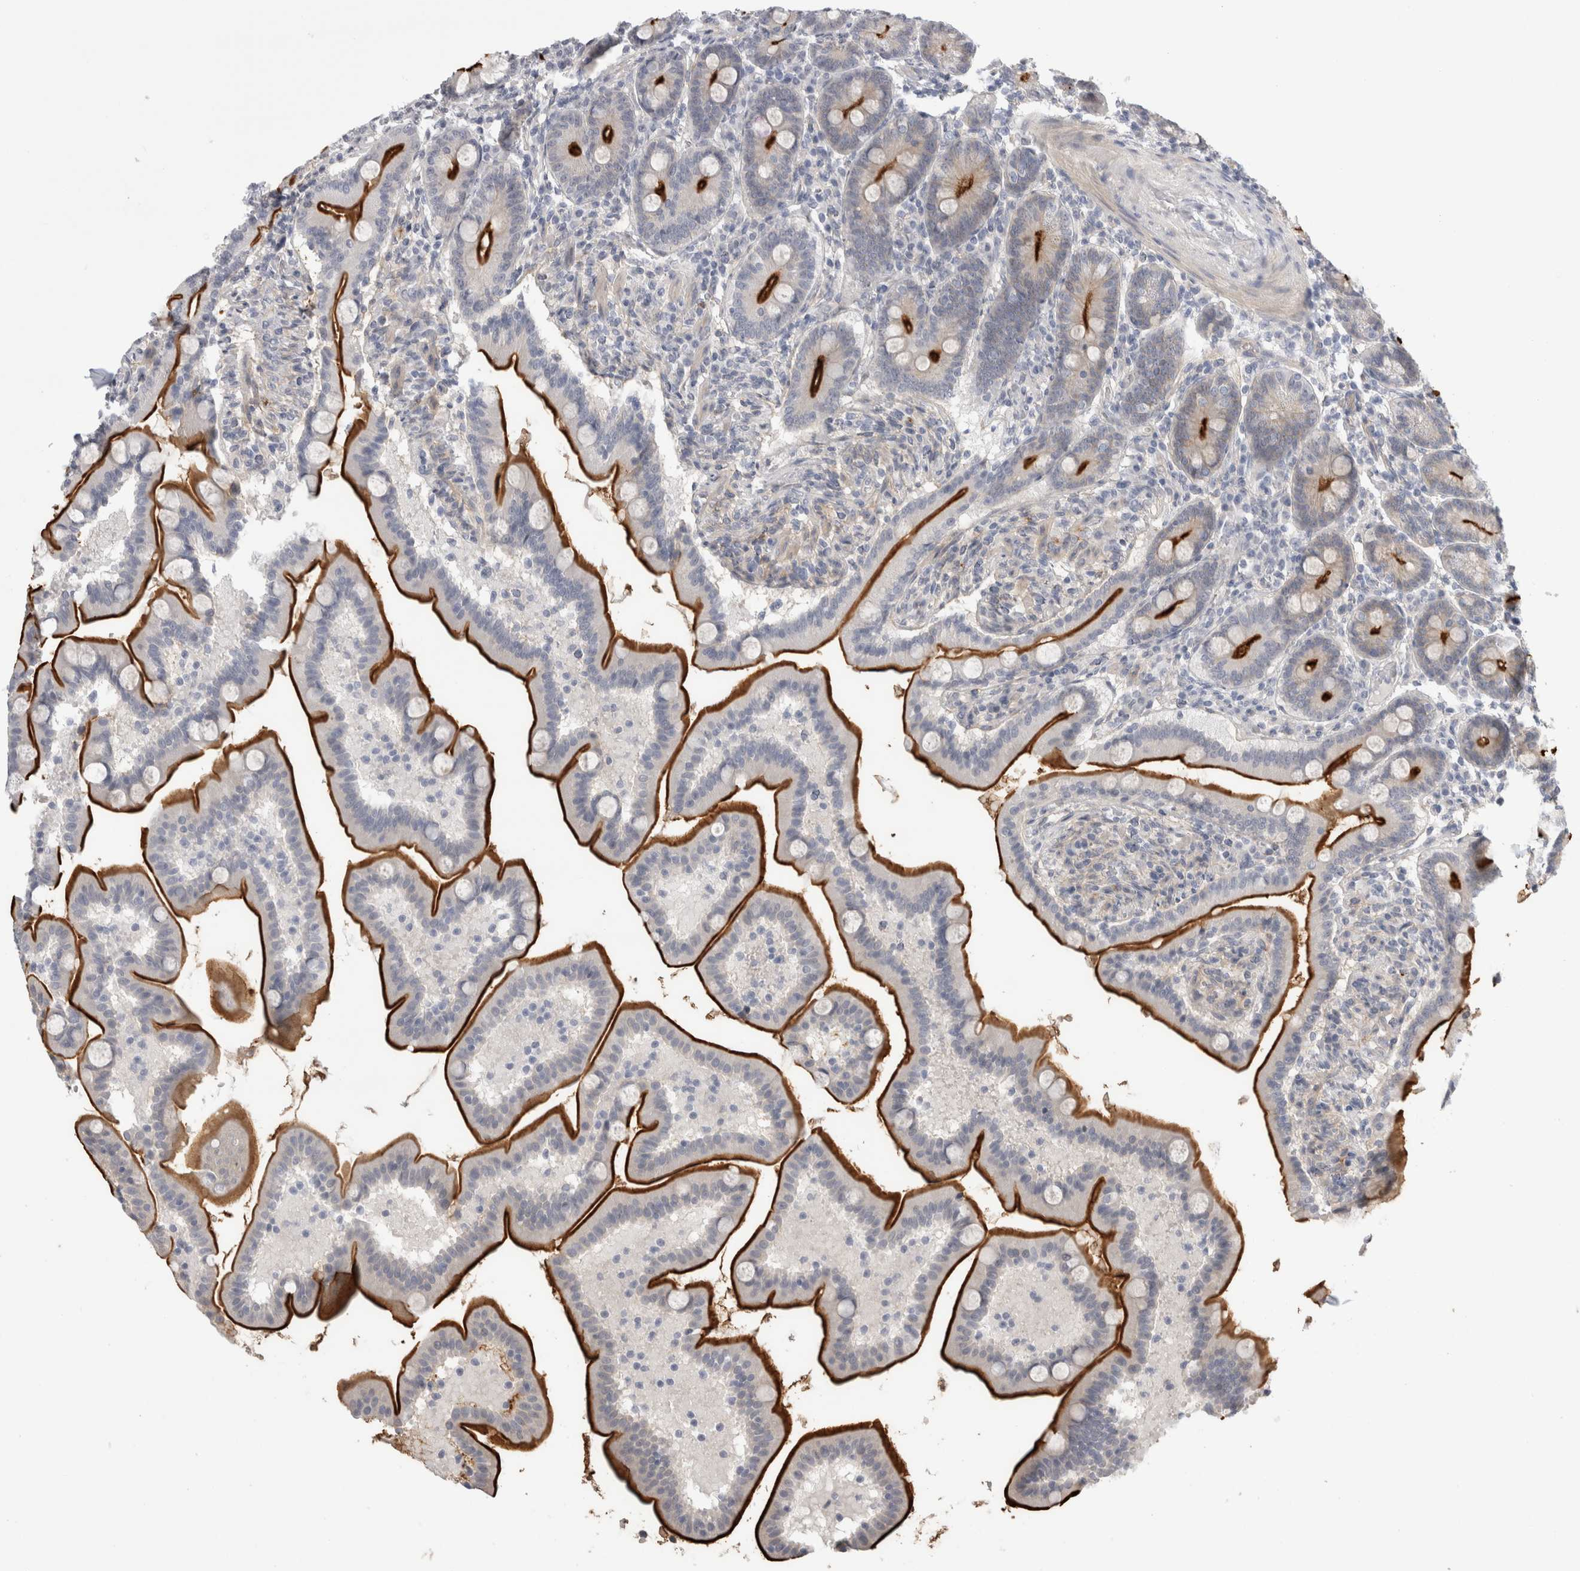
{"staining": {"intensity": "strong", "quantity": ">75%", "location": "cytoplasmic/membranous"}, "tissue": "duodenum", "cell_type": "Glandular cells", "image_type": "normal", "snomed": [{"axis": "morphology", "description": "Normal tissue, NOS"}, {"axis": "topography", "description": "Duodenum"}], "caption": "High-power microscopy captured an immunohistochemistry (IHC) photomicrograph of normal duodenum, revealing strong cytoplasmic/membranous positivity in about >75% of glandular cells. (DAB (3,3'-diaminobenzidine) IHC with brightfield microscopy, high magnification).", "gene": "VANGL1", "patient": {"sex": "male", "age": 54}}